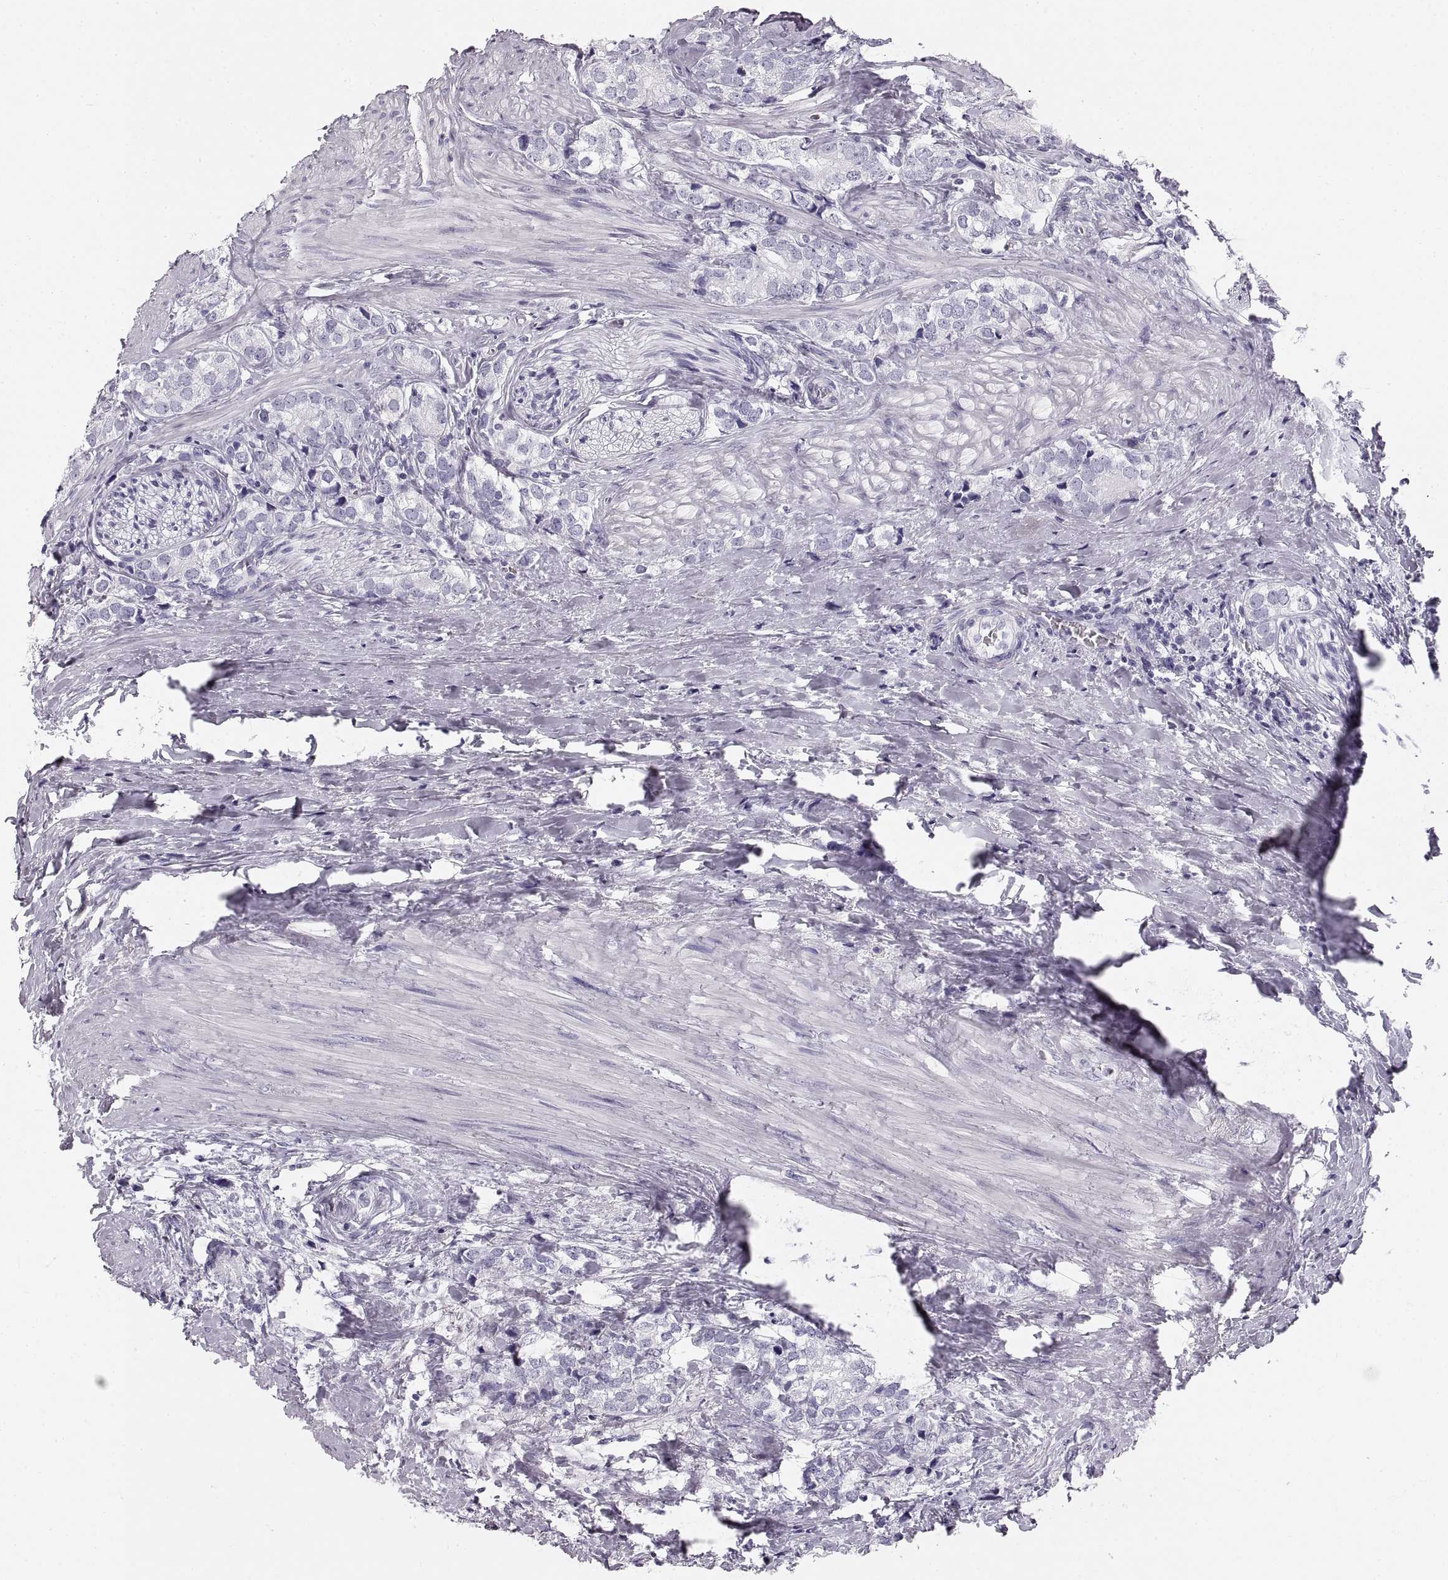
{"staining": {"intensity": "negative", "quantity": "none", "location": "none"}, "tissue": "prostate cancer", "cell_type": "Tumor cells", "image_type": "cancer", "snomed": [{"axis": "morphology", "description": "Adenocarcinoma, NOS"}, {"axis": "topography", "description": "Prostate and seminal vesicle, NOS"}], "caption": "Human prostate cancer (adenocarcinoma) stained for a protein using immunohistochemistry displays no expression in tumor cells.", "gene": "CRYAA", "patient": {"sex": "male", "age": 63}}